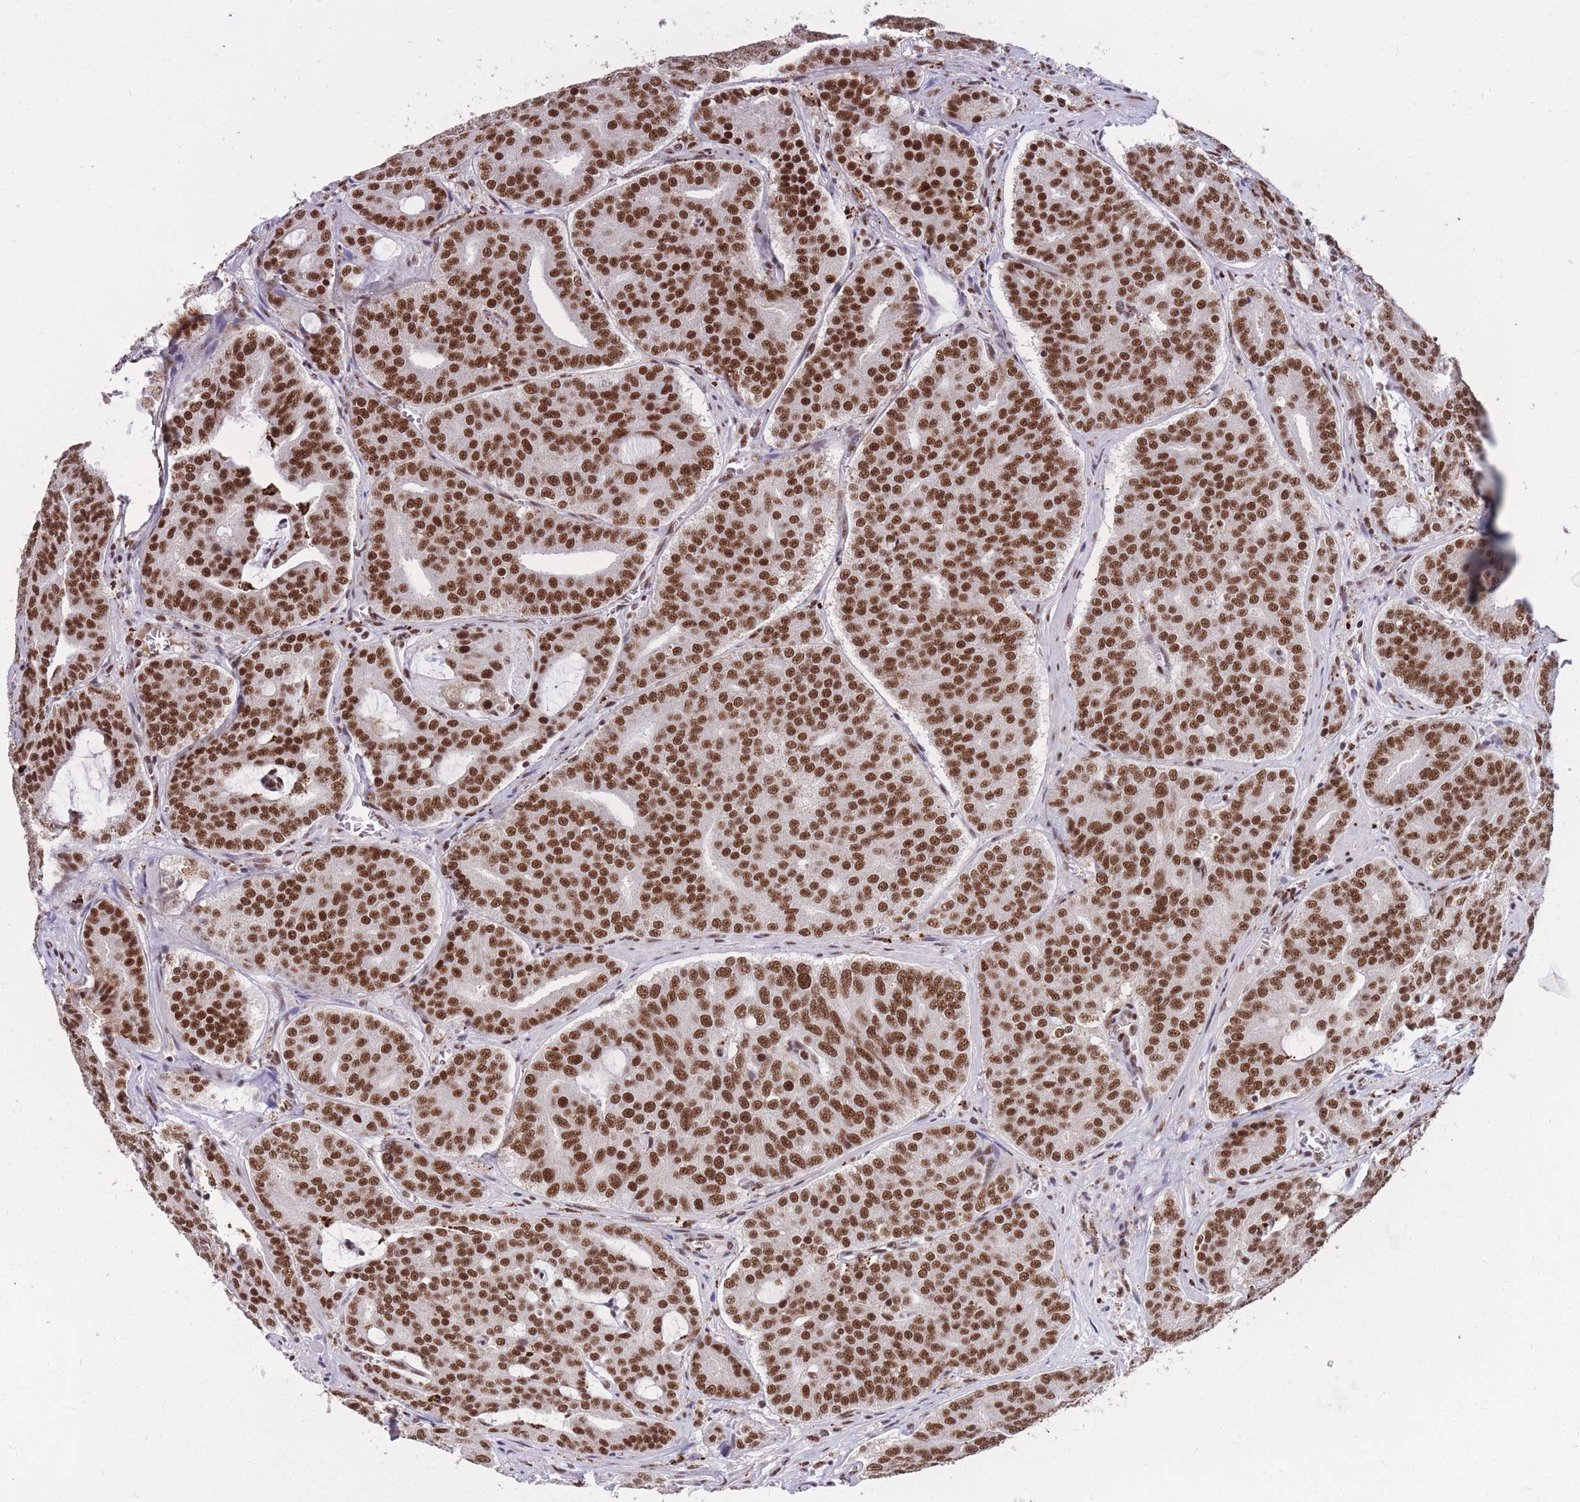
{"staining": {"intensity": "strong", "quantity": ">75%", "location": "nuclear"}, "tissue": "prostate cancer", "cell_type": "Tumor cells", "image_type": "cancer", "snomed": [{"axis": "morphology", "description": "Adenocarcinoma, High grade"}, {"axis": "topography", "description": "Prostate"}], "caption": "A histopathology image of high-grade adenocarcinoma (prostate) stained for a protein exhibits strong nuclear brown staining in tumor cells.", "gene": "PRPF19", "patient": {"sex": "male", "age": 55}}